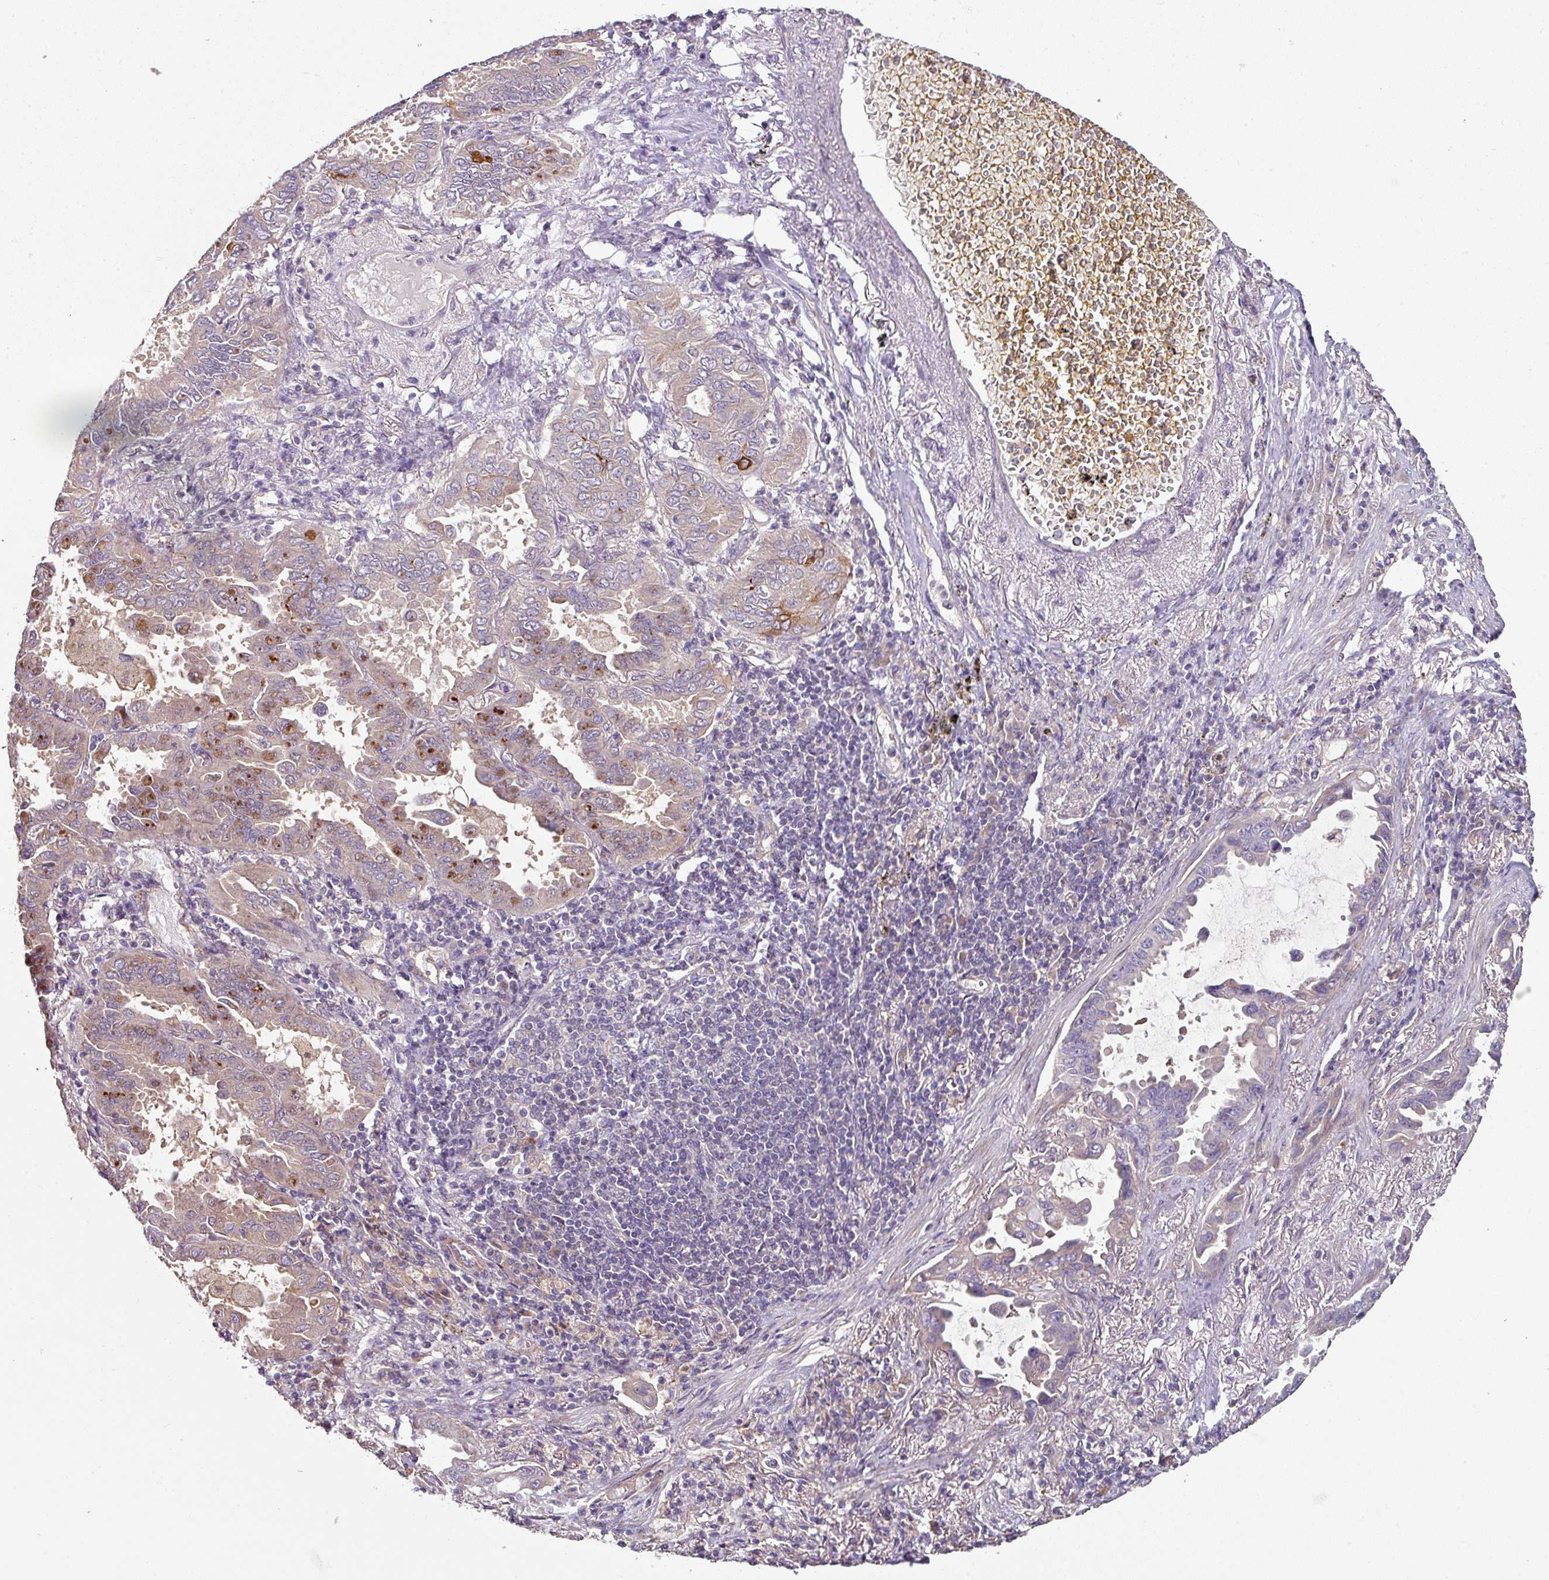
{"staining": {"intensity": "weak", "quantity": "<25%", "location": "cytoplasmic/membranous"}, "tissue": "lung cancer", "cell_type": "Tumor cells", "image_type": "cancer", "snomed": [{"axis": "morphology", "description": "Adenocarcinoma, NOS"}, {"axis": "topography", "description": "Lung"}], "caption": "Immunohistochemical staining of lung cancer demonstrates no significant staining in tumor cells.", "gene": "C4orf48", "patient": {"sex": "male", "age": 64}}